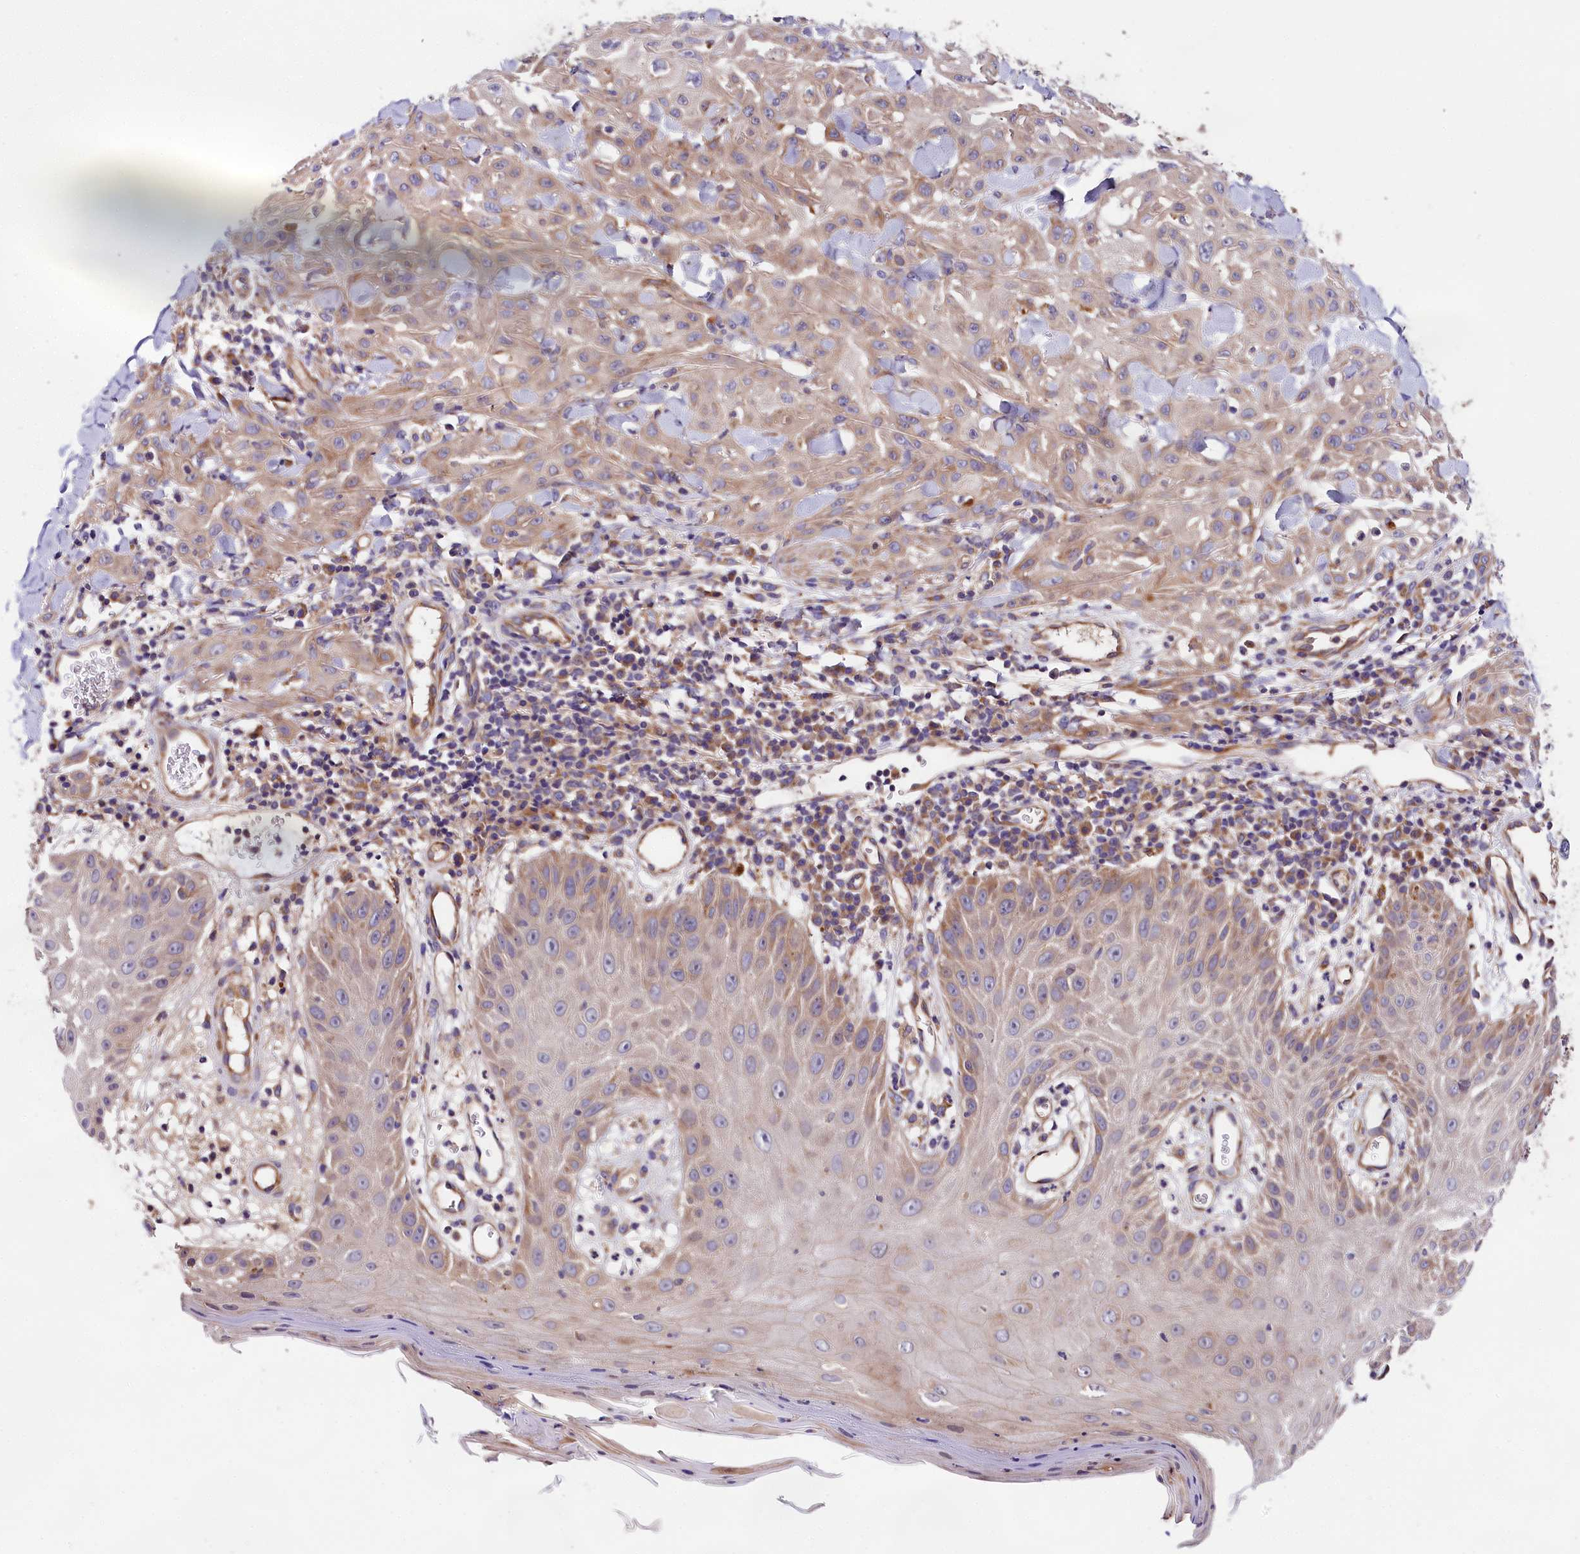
{"staining": {"intensity": "moderate", "quantity": "25%-75%", "location": "cytoplasmic/membranous"}, "tissue": "skin cancer", "cell_type": "Tumor cells", "image_type": "cancer", "snomed": [{"axis": "morphology", "description": "Squamous cell carcinoma, NOS"}, {"axis": "topography", "description": "Skin"}], "caption": "Human skin cancer stained with a protein marker displays moderate staining in tumor cells.", "gene": "SPG11", "patient": {"sex": "male", "age": 24}}